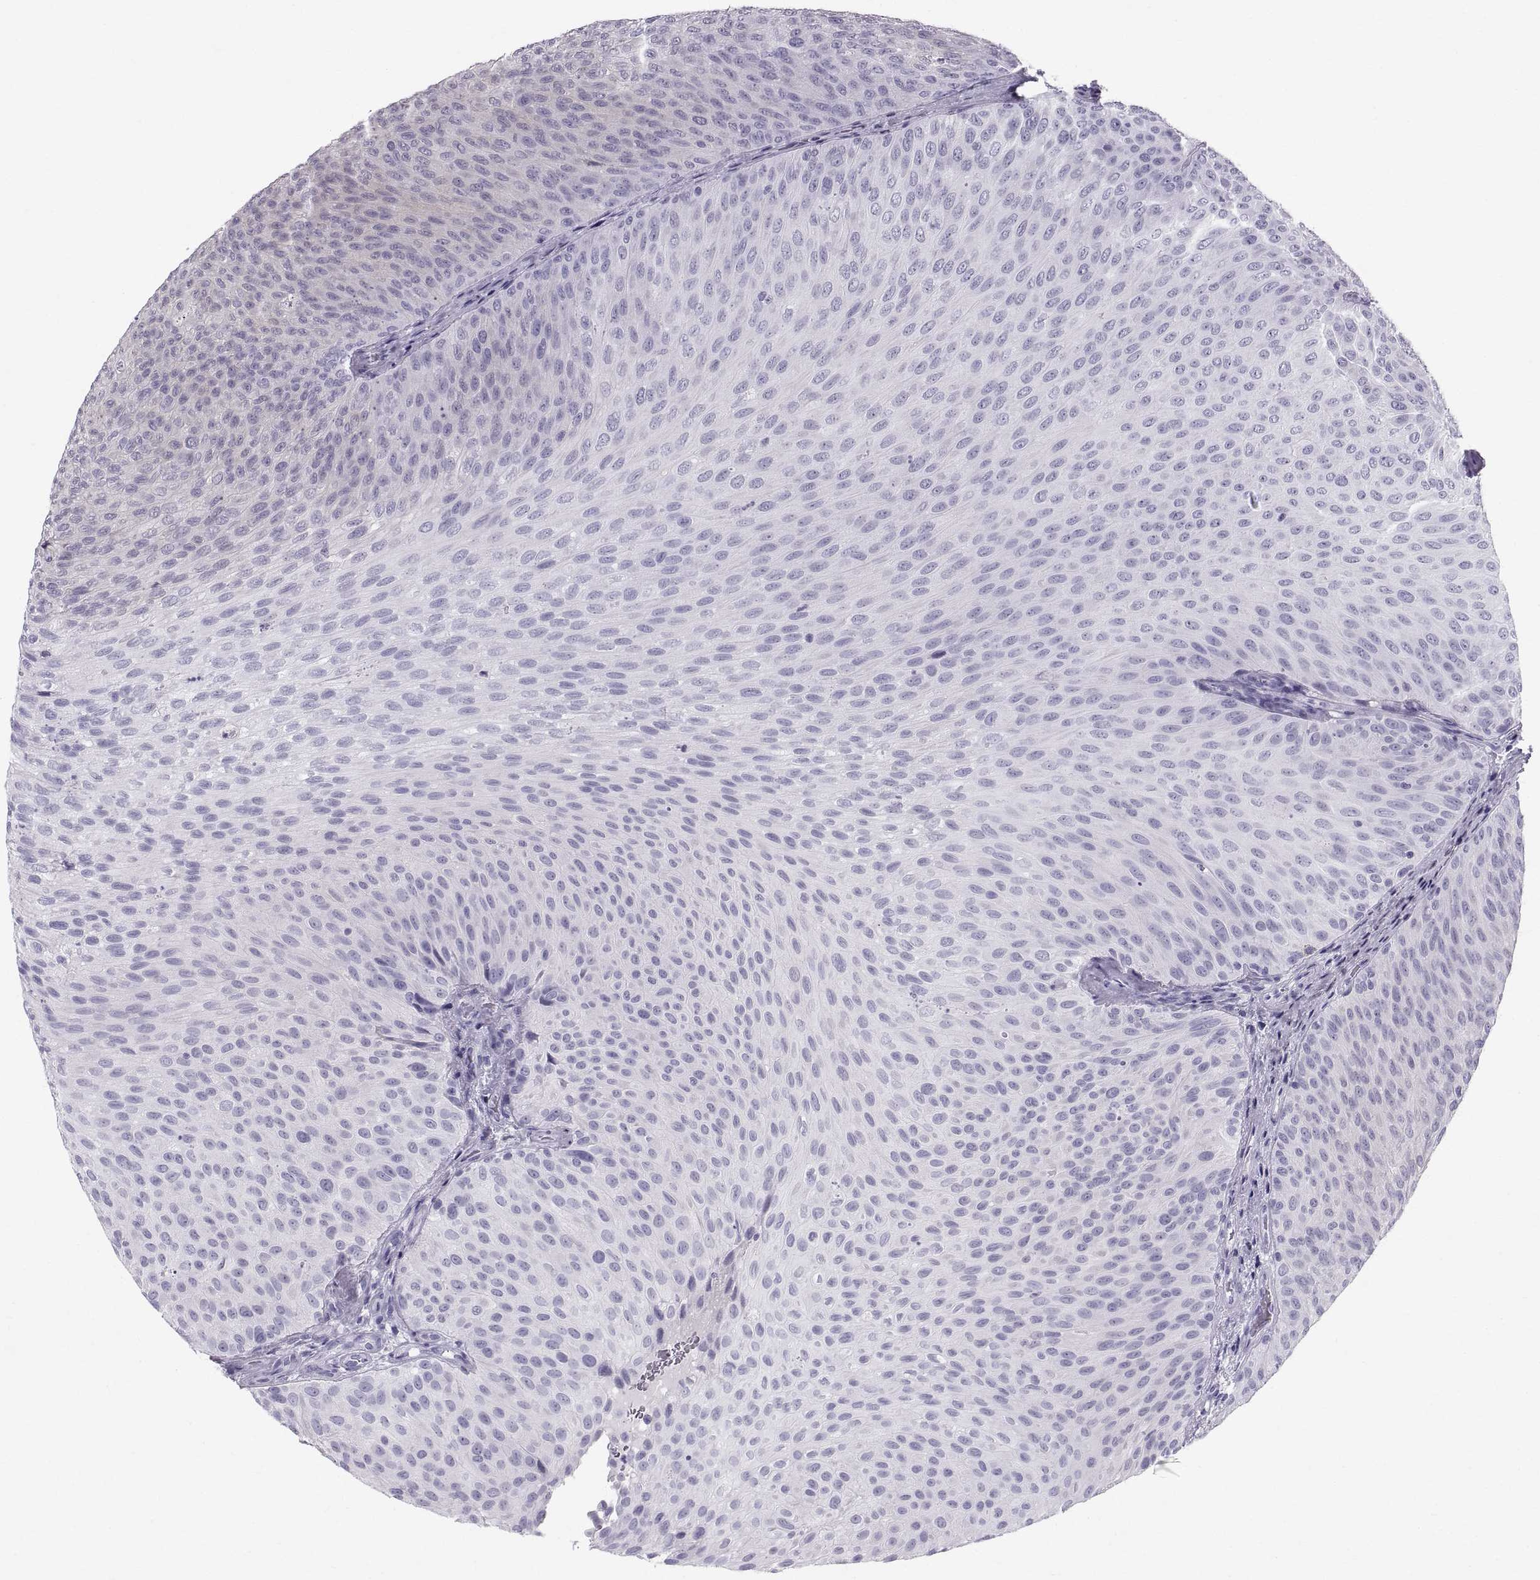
{"staining": {"intensity": "negative", "quantity": "none", "location": "none"}, "tissue": "urothelial cancer", "cell_type": "Tumor cells", "image_type": "cancer", "snomed": [{"axis": "morphology", "description": "Urothelial carcinoma, Low grade"}, {"axis": "topography", "description": "Urinary bladder"}], "caption": "Tumor cells show no significant protein expression in urothelial cancer.", "gene": "SLC22A6", "patient": {"sex": "male", "age": 78}}